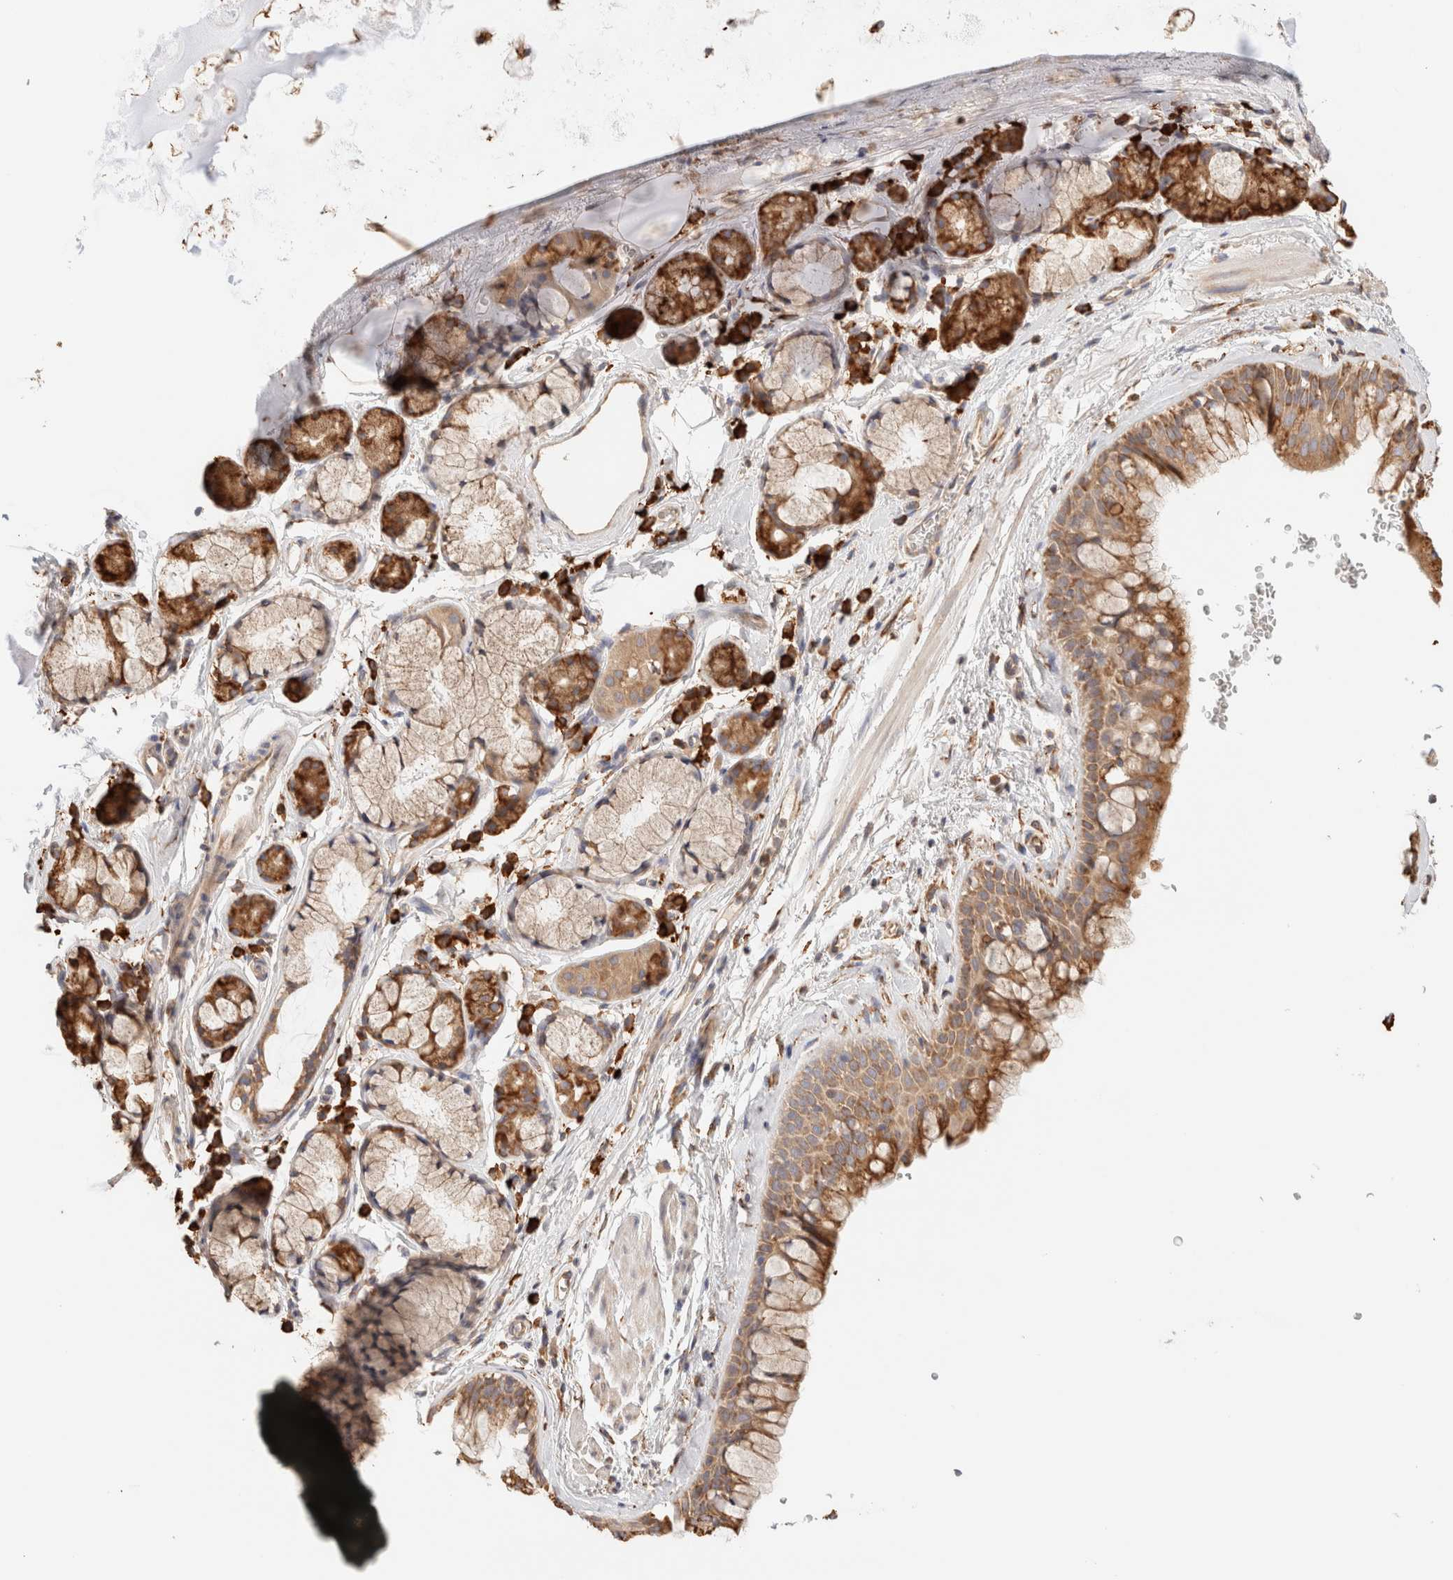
{"staining": {"intensity": "moderate", "quantity": ">75%", "location": "cytoplasmic/membranous"}, "tissue": "bronchus", "cell_type": "Respiratory epithelial cells", "image_type": "normal", "snomed": [{"axis": "morphology", "description": "Normal tissue, NOS"}, {"axis": "topography", "description": "Cartilage tissue"}, {"axis": "topography", "description": "Bronchus"}], "caption": "Immunohistochemistry (IHC) of unremarkable bronchus demonstrates medium levels of moderate cytoplasmic/membranous staining in about >75% of respiratory epithelial cells.", "gene": "FER", "patient": {"sex": "female", "age": 53}}